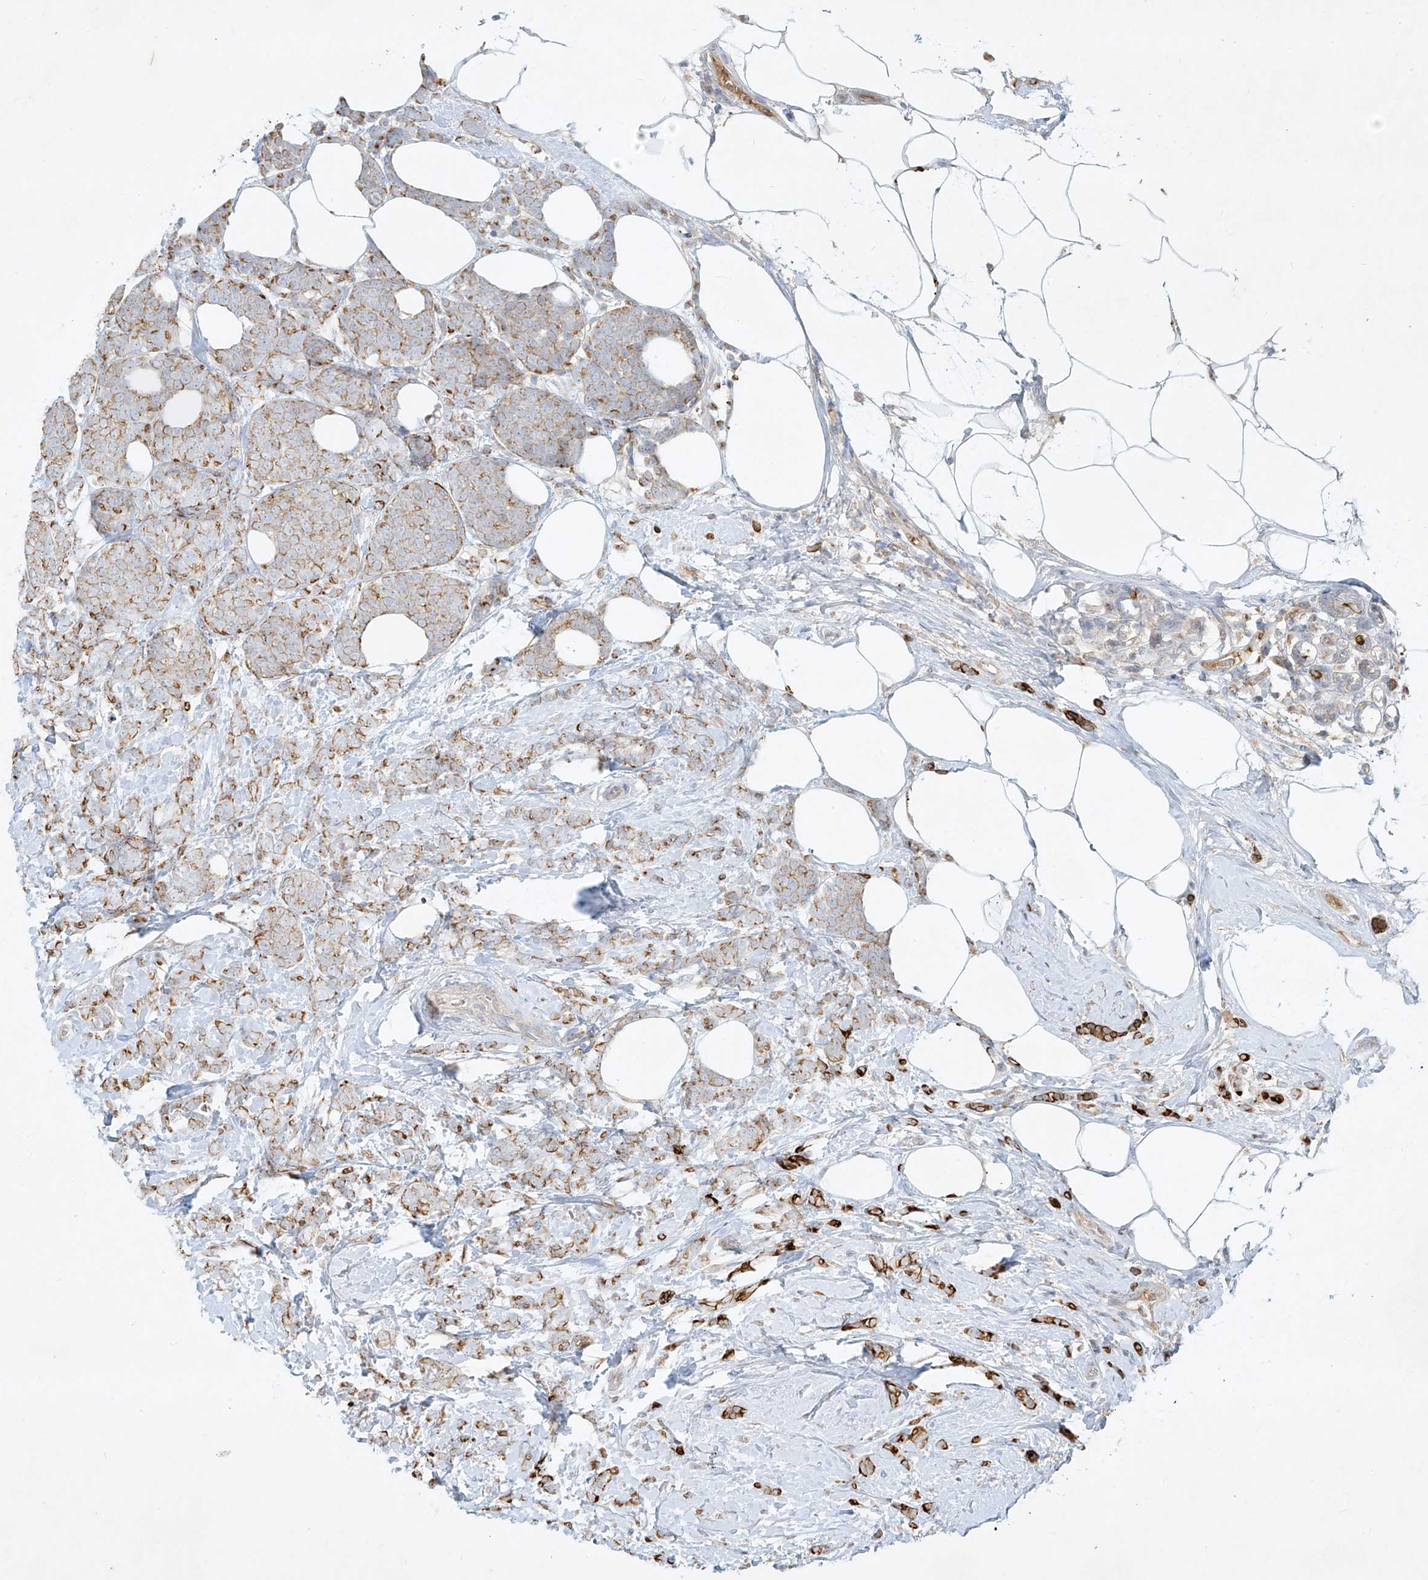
{"staining": {"intensity": "strong", "quantity": "25%-75%", "location": "cytoplasmic/membranous"}, "tissue": "breast cancer", "cell_type": "Tumor cells", "image_type": "cancer", "snomed": [{"axis": "morphology", "description": "Lobular carcinoma"}, {"axis": "topography", "description": "Breast"}], "caption": "Immunohistochemical staining of human breast lobular carcinoma displays strong cytoplasmic/membranous protein positivity in approximately 25%-75% of tumor cells.", "gene": "KPNA7", "patient": {"sex": "female", "age": 58}}